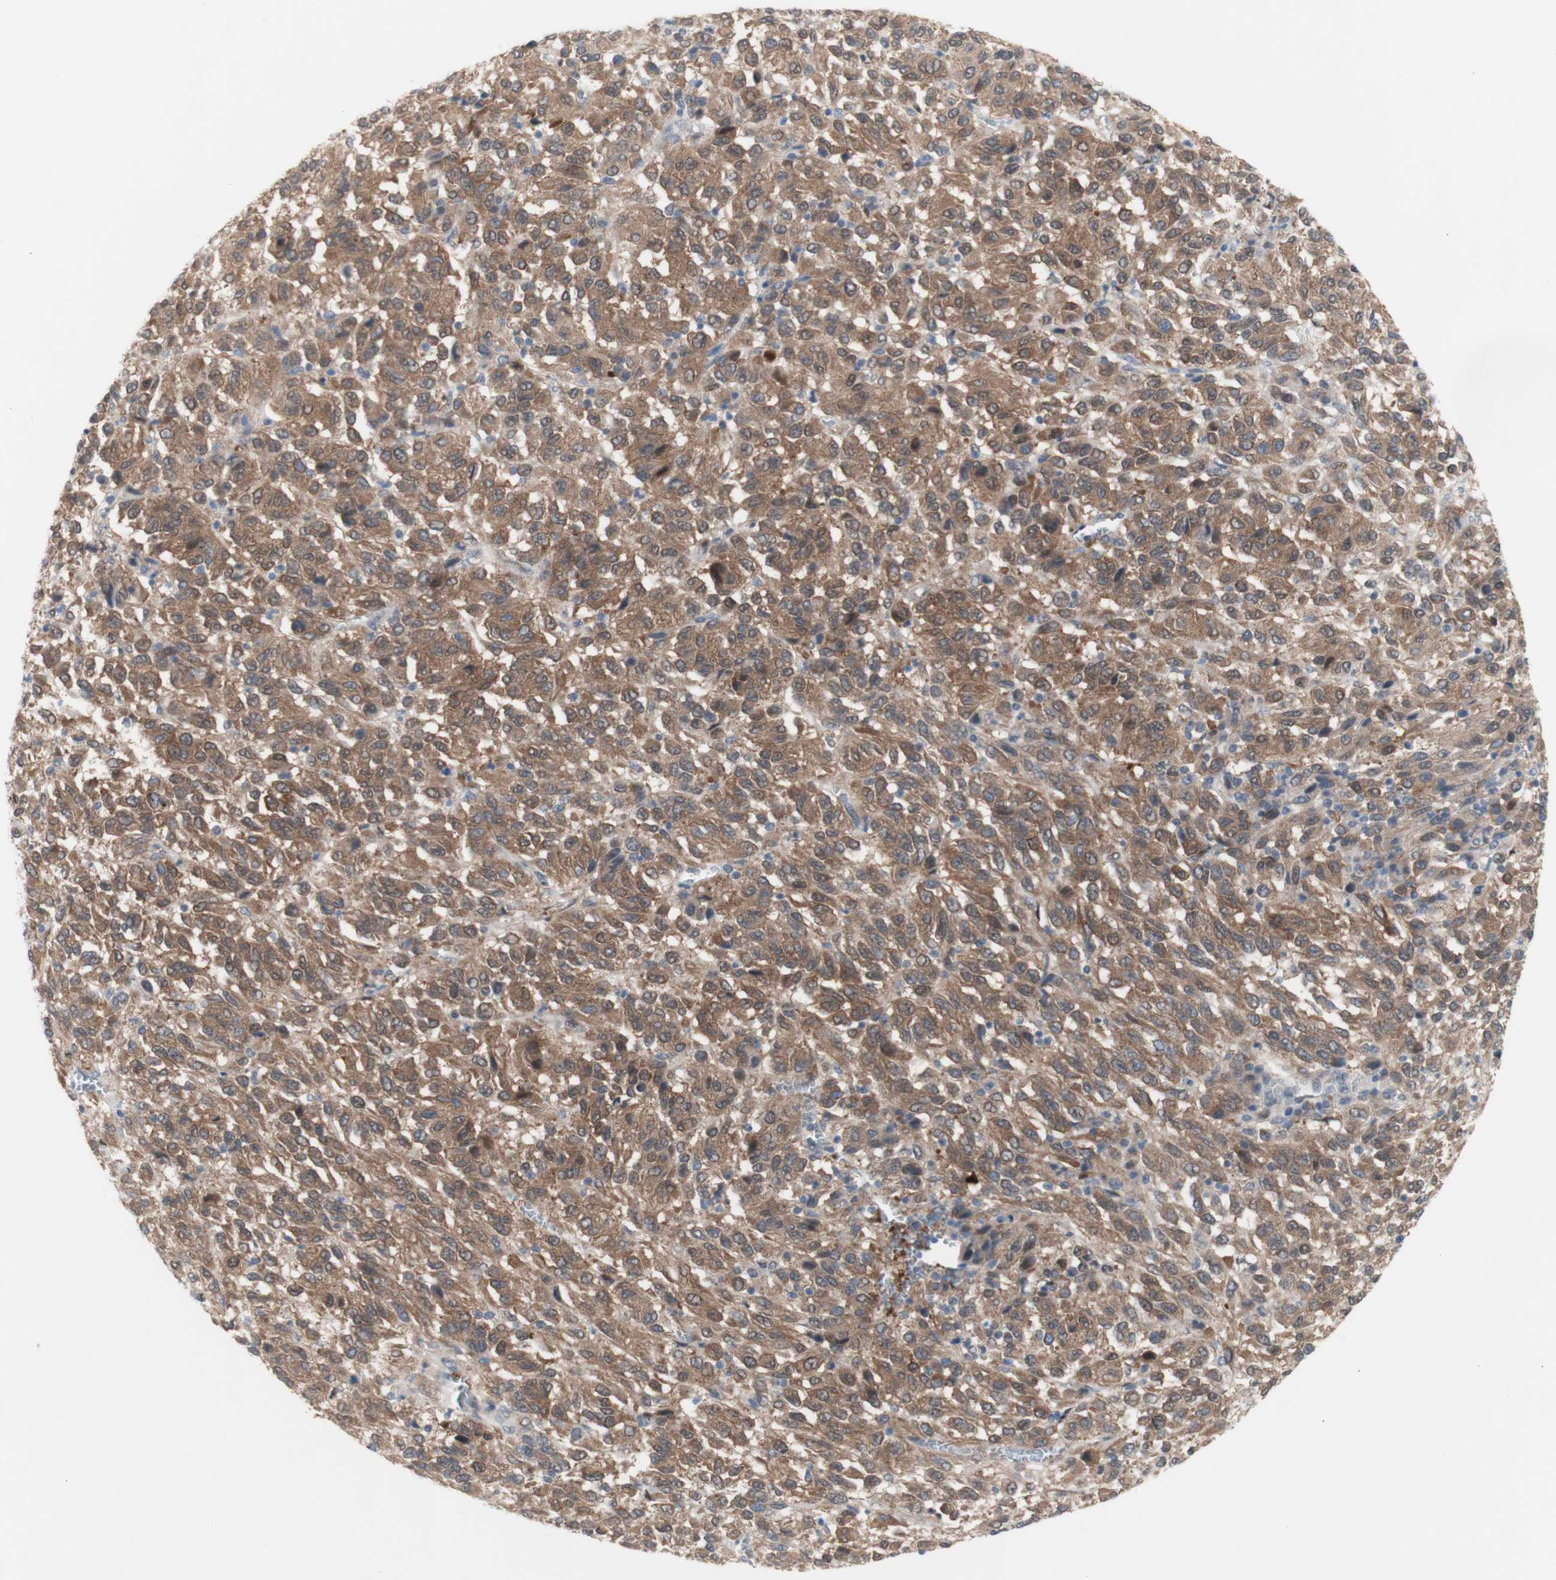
{"staining": {"intensity": "moderate", "quantity": ">75%", "location": "cytoplasmic/membranous"}, "tissue": "melanoma", "cell_type": "Tumor cells", "image_type": "cancer", "snomed": [{"axis": "morphology", "description": "Malignant melanoma, Metastatic site"}, {"axis": "topography", "description": "Lung"}], "caption": "Melanoma was stained to show a protein in brown. There is medium levels of moderate cytoplasmic/membranous expression in approximately >75% of tumor cells.", "gene": "PRMT5", "patient": {"sex": "male", "age": 64}}